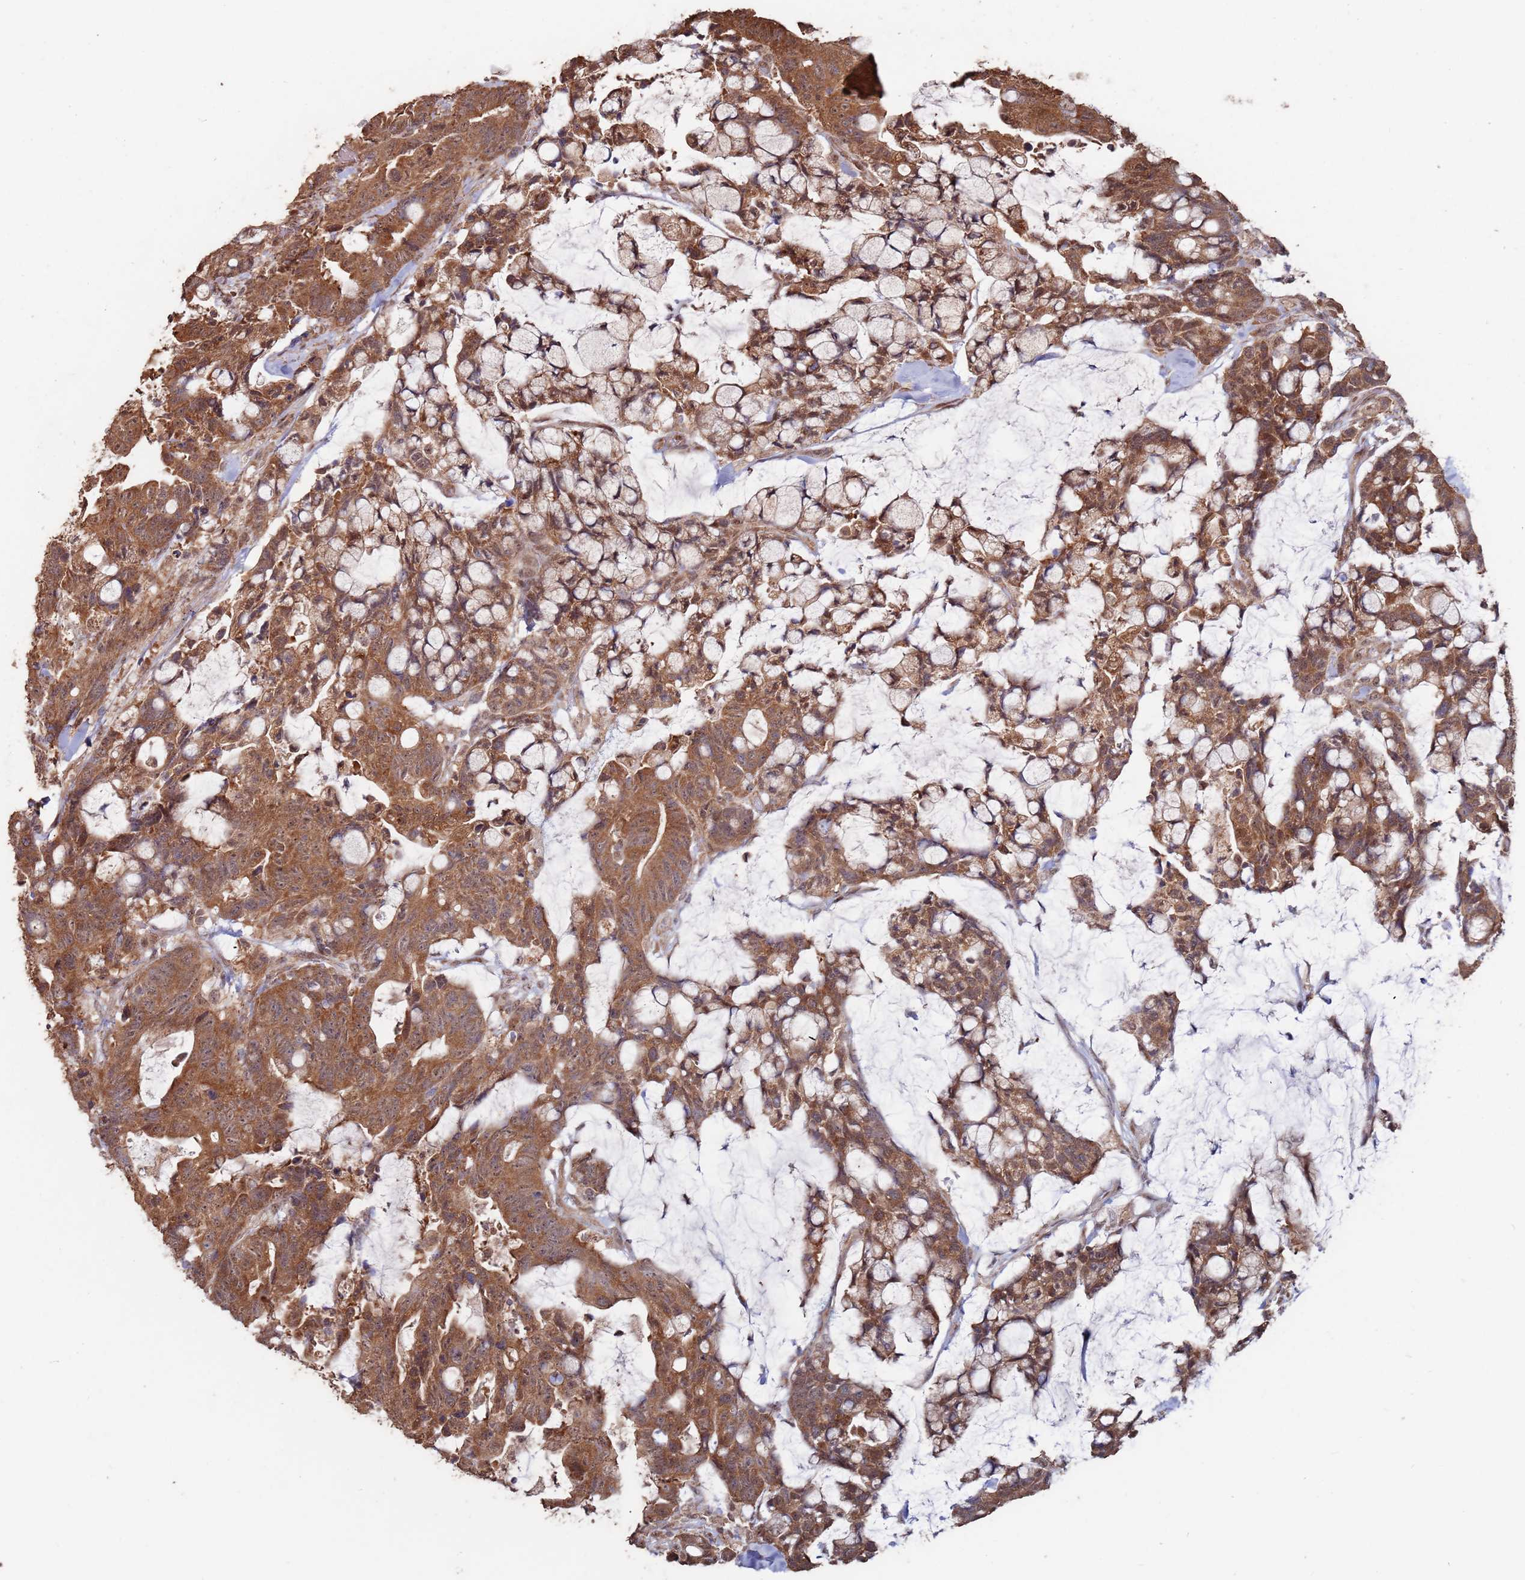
{"staining": {"intensity": "moderate", "quantity": ">75%", "location": "cytoplasmic/membranous"}, "tissue": "colorectal cancer", "cell_type": "Tumor cells", "image_type": "cancer", "snomed": [{"axis": "morphology", "description": "Adenocarcinoma, NOS"}, {"axis": "topography", "description": "Colon"}], "caption": "The immunohistochemical stain shows moderate cytoplasmic/membranous staining in tumor cells of colorectal cancer (adenocarcinoma) tissue. The staining was performed using DAB, with brown indicating positive protein expression. Nuclei are stained blue with hematoxylin.", "gene": "PRR7", "patient": {"sex": "female", "age": 82}}